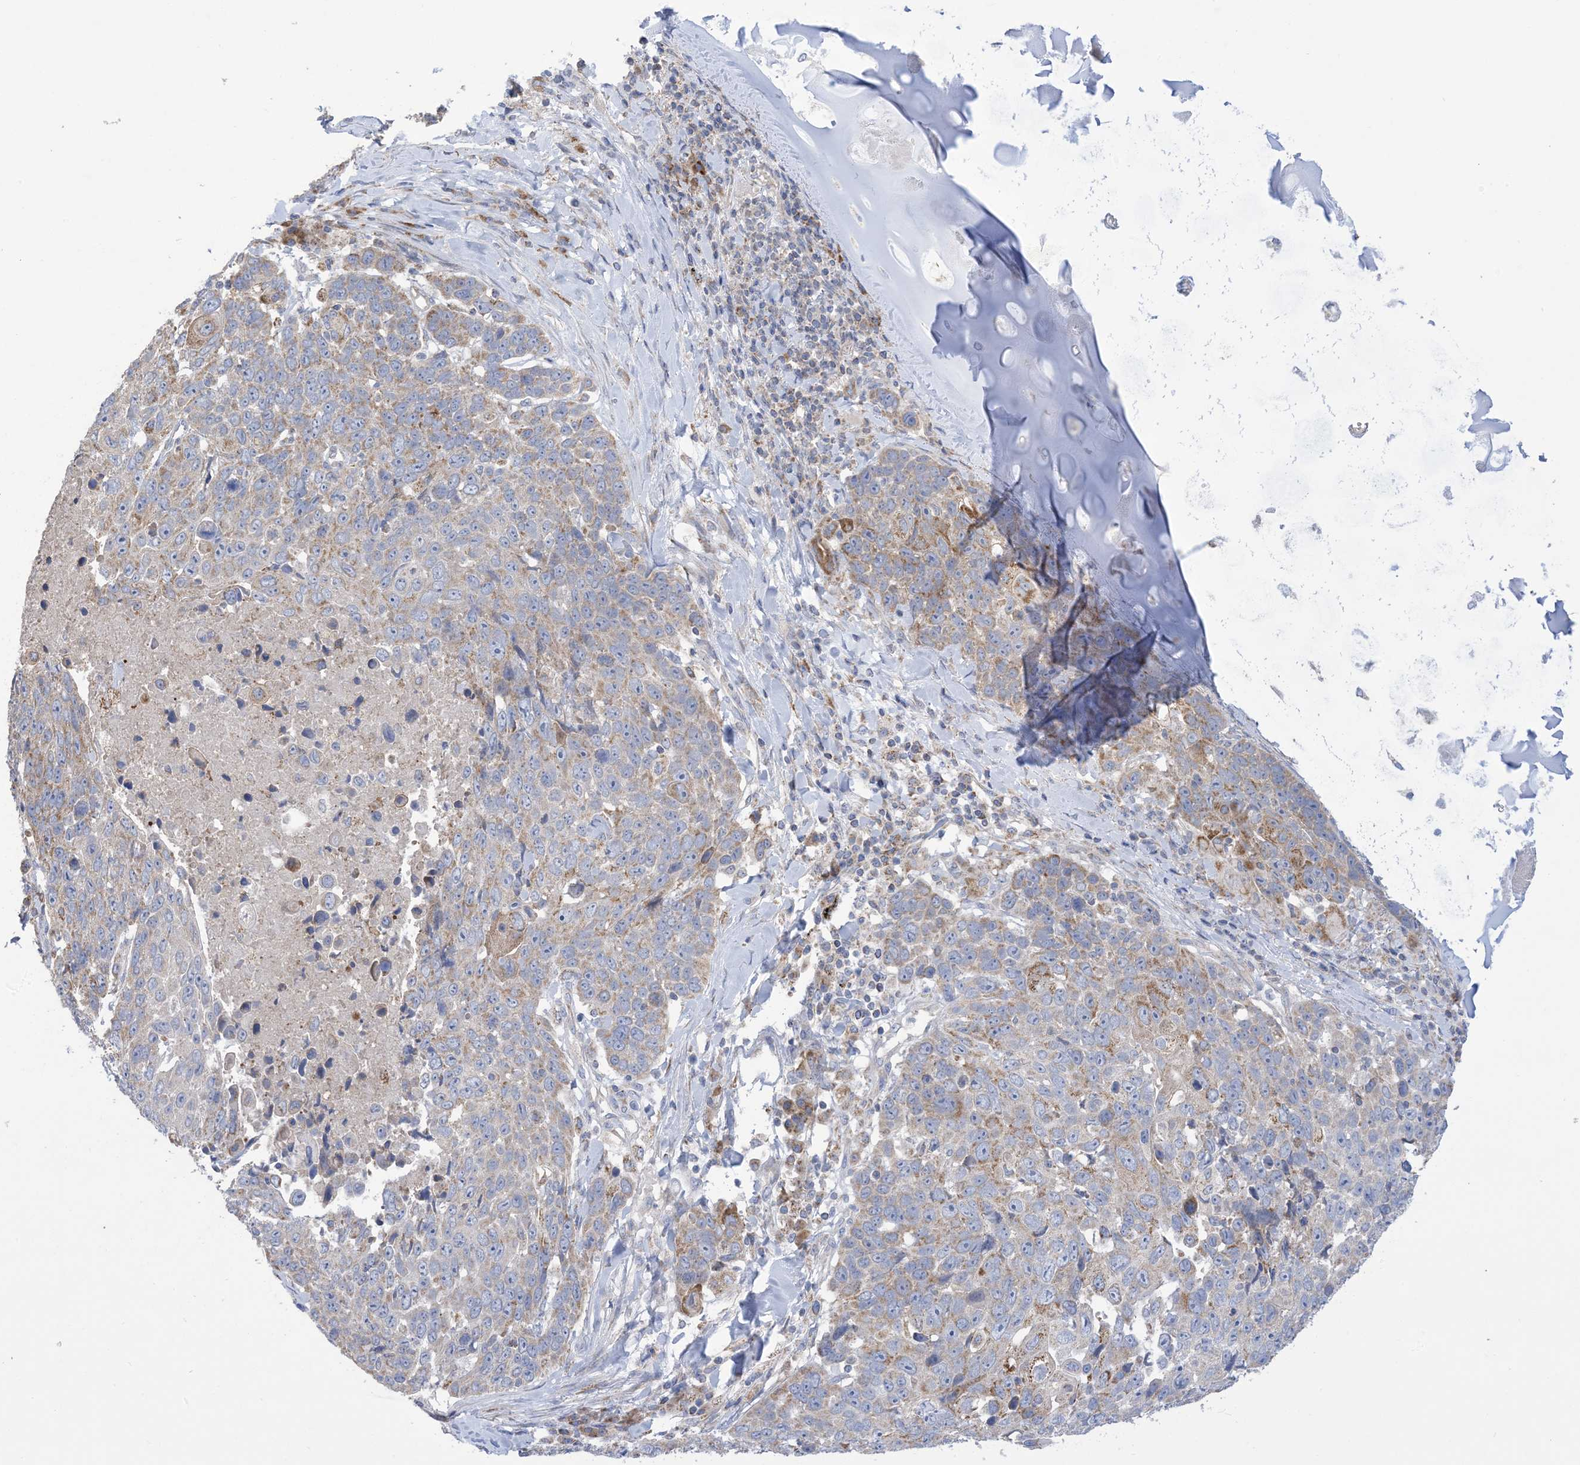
{"staining": {"intensity": "moderate", "quantity": "<25%", "location": "cytoplasmic/membranous"}, "tissue": "lung cancer", "cell_type": "Tumor cells", "image_type": "cancer", "snomed": [{"axis": "morphology", "description": "Squamous cell carcinoma, NOS"}, {"axis": "topography", "description": "Lung"}], "caption": "Moderate cytoplasmic/membranous protein expression is identified in about <25% of tumor cells in lung squamous cell carcinoma.", "gene": "CLEC16A", "patient": {"sex": "male", "age": 66}}